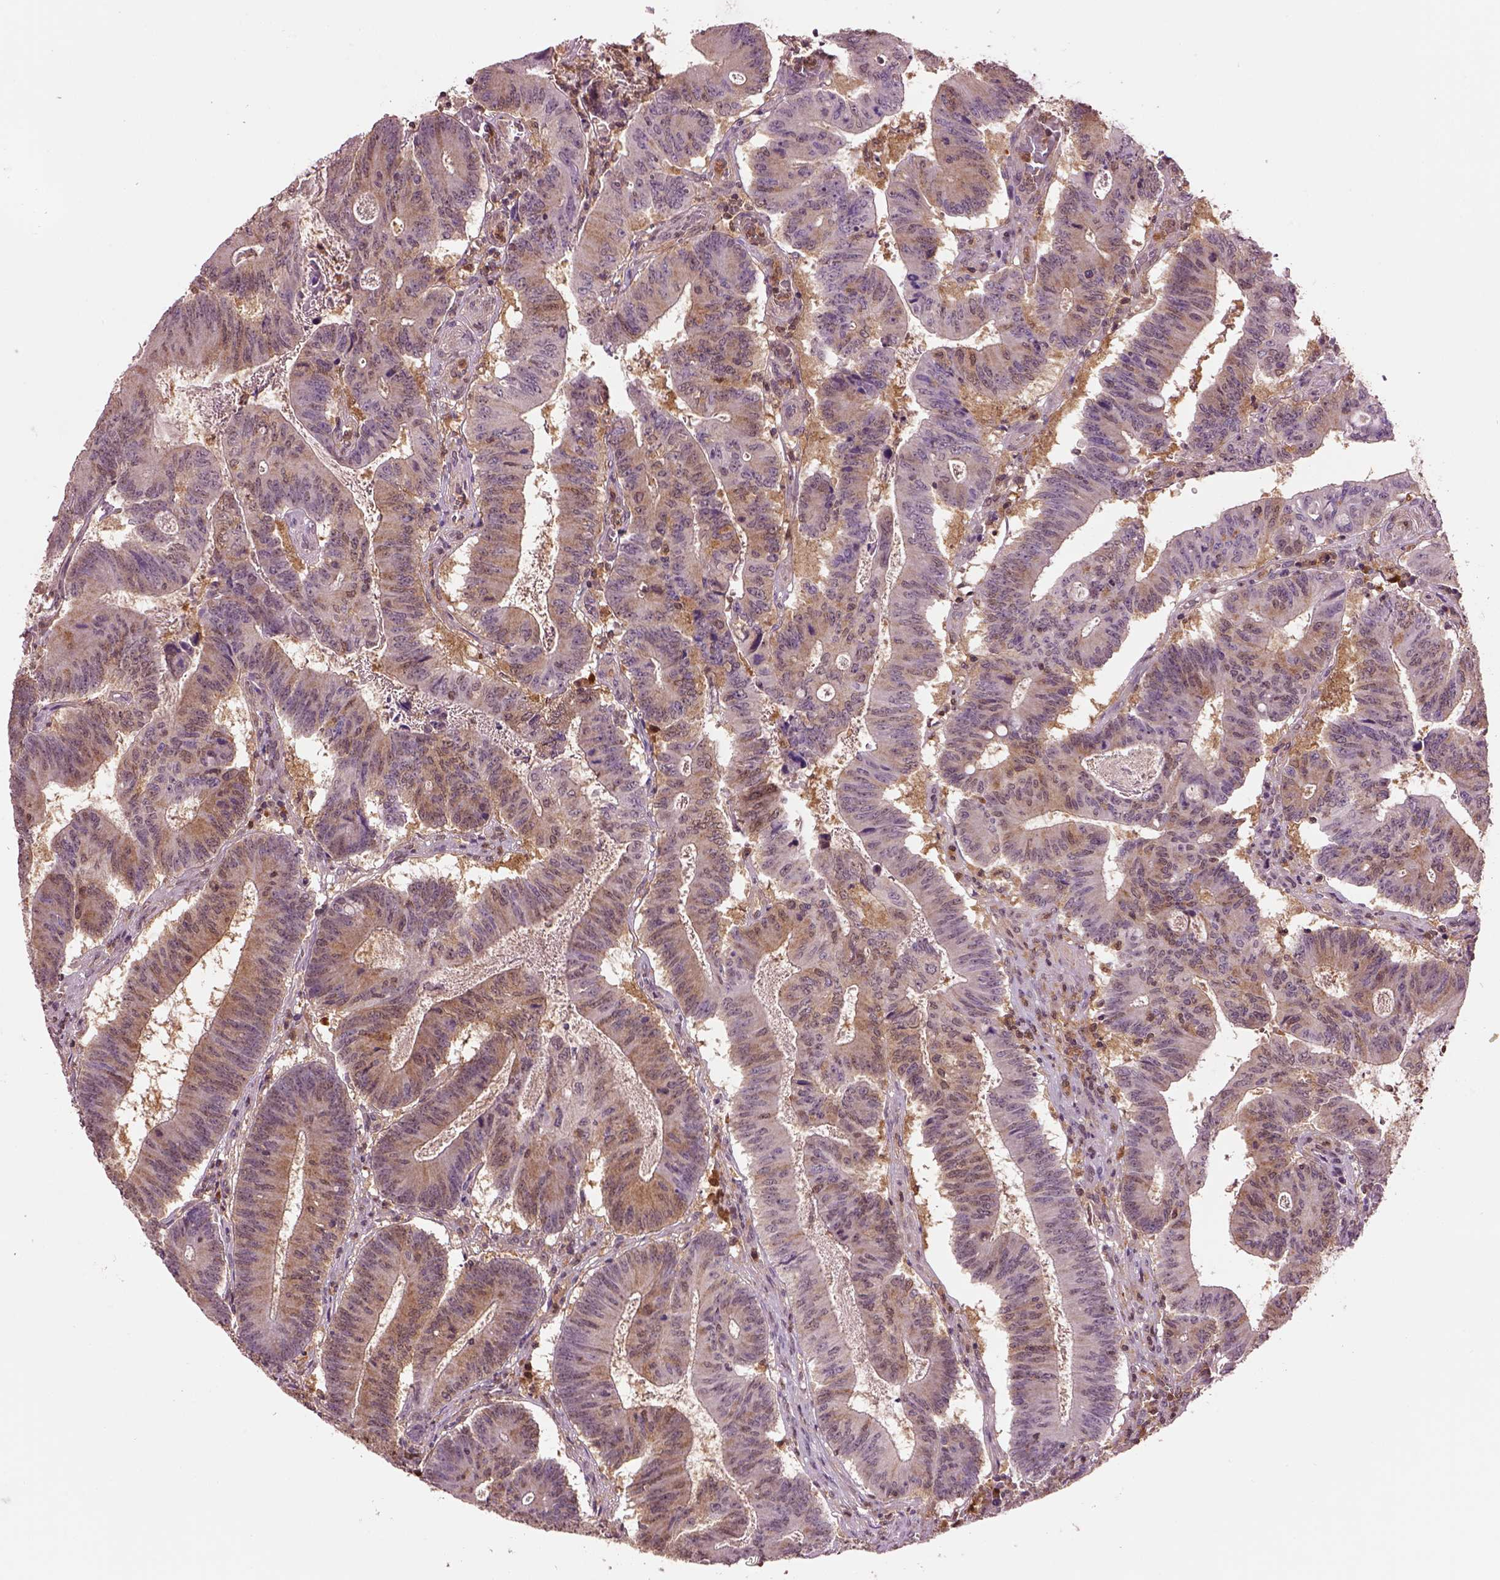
{"staining": {"intensity": "moderate", "quantity": "25%-75%", "location": "cytoplasmic/membranous"}, "tissue": "colorectal cancer", "cell_type": "Tumor cells", "image_type": "cancer", "snomed": [{"axis": "morphology", "description": "Adenocarcinoma, NOS"}, {"axis": "topography", "description": "Colon"}], "caption": "Colorectal cancer (adenocarcinoma) stained with a protein marker displays moderate staining in tumor cells.", "gene": "MDP1", "patient": {"sex": "female", "age": 70}}